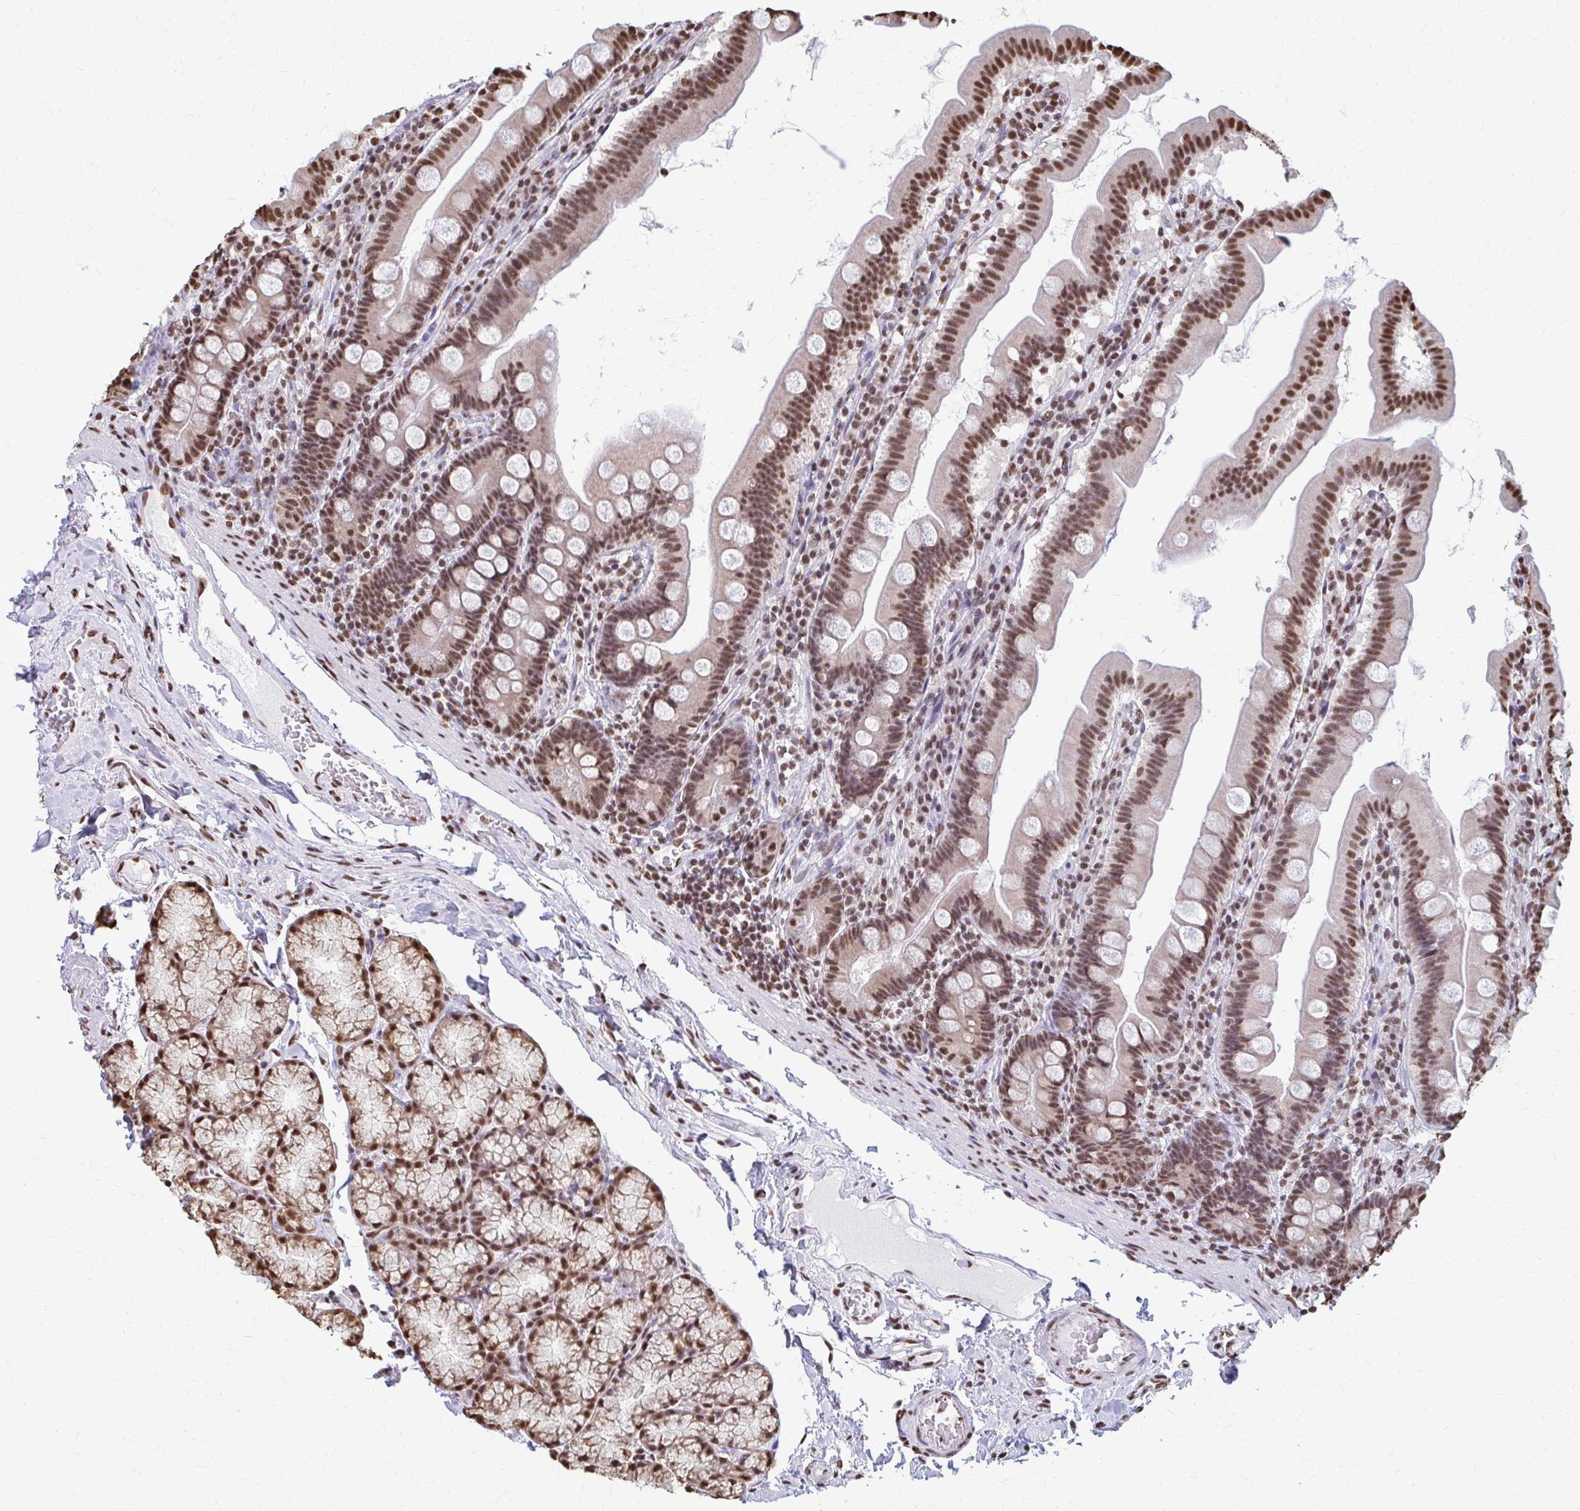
{"staining": {"intensity": "moderate", "quantity": ">75%", "location": "nuclear"}, "tissue": "duodenum", "cell_type": "Glandular cells", "image_type": "normal", "snomed": [{"axis": "morphology", "description": "Normal tissue, NOS"}, {"axis": "topography", "description": "Duodenum"}], "caption": "IHC micrograph of unremarkable duodenum stained for a protein (brown), which reveals medium levels of moderate nuclear expression in about >75% of glandular cells.", "gene": "SNRPA", "patient": {"sex": "female", "age": 67}}